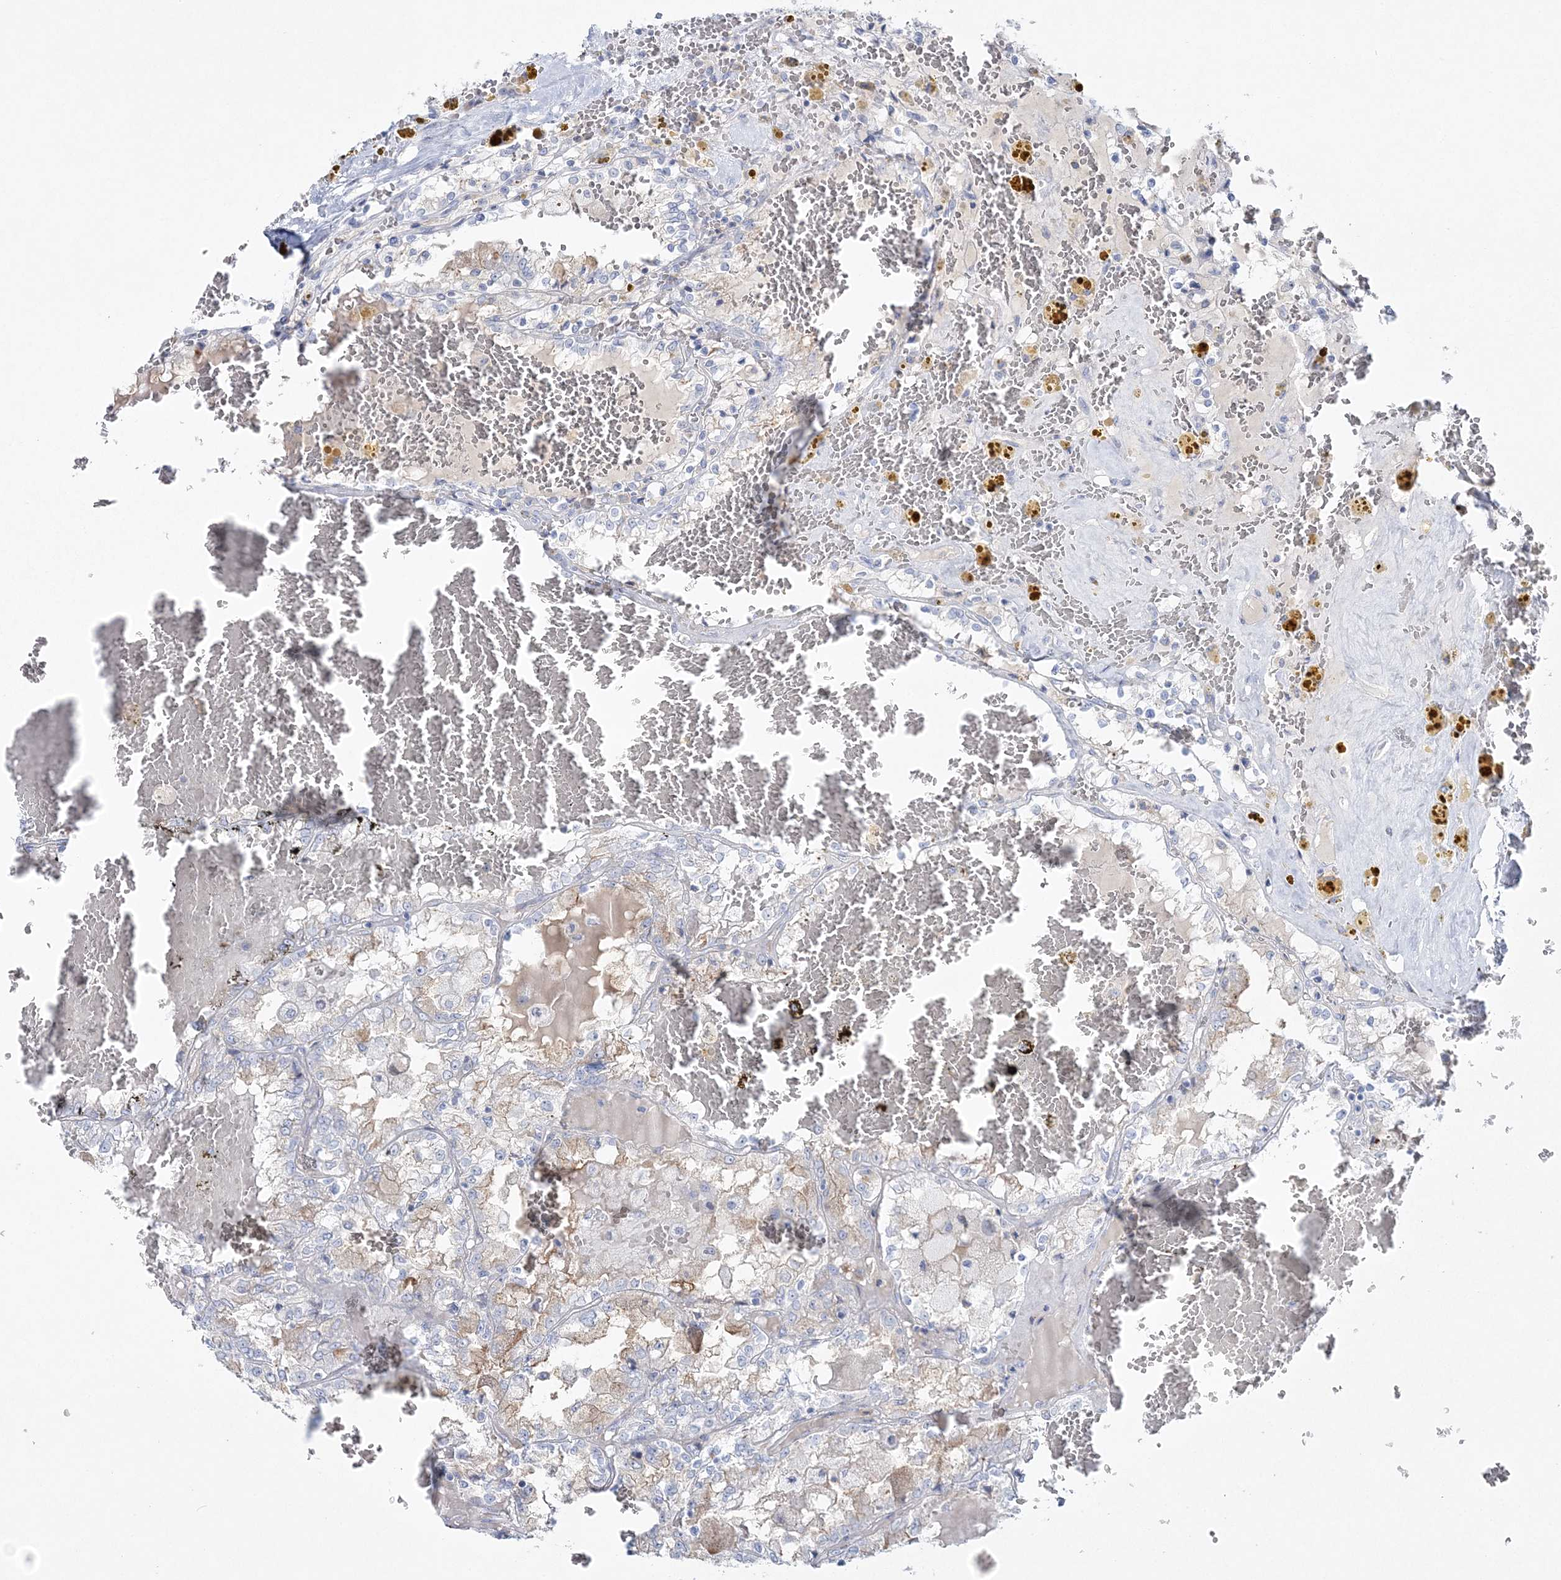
{"staining": {"intensity": "weak", "quantity": "<25%", "location": "cytoplasmic/membranous"}, "tissue": "renal cancer", "cell_type": "Tumor cells", "image_type": "cancer", "snomed": [{"axis": "morphology", "description": "Adenocarcinoma, NOS"}, {"axis": "topography", "description": "Kidney"}], "caption": "IHC histopathology image of neoplastic tissue: adenocarcinoma (renal) stained with DAB reveals no significant protein expression in tumor cells.", "gene": "WDSUB1", "patient": {"sex": "female", "age": 56}}